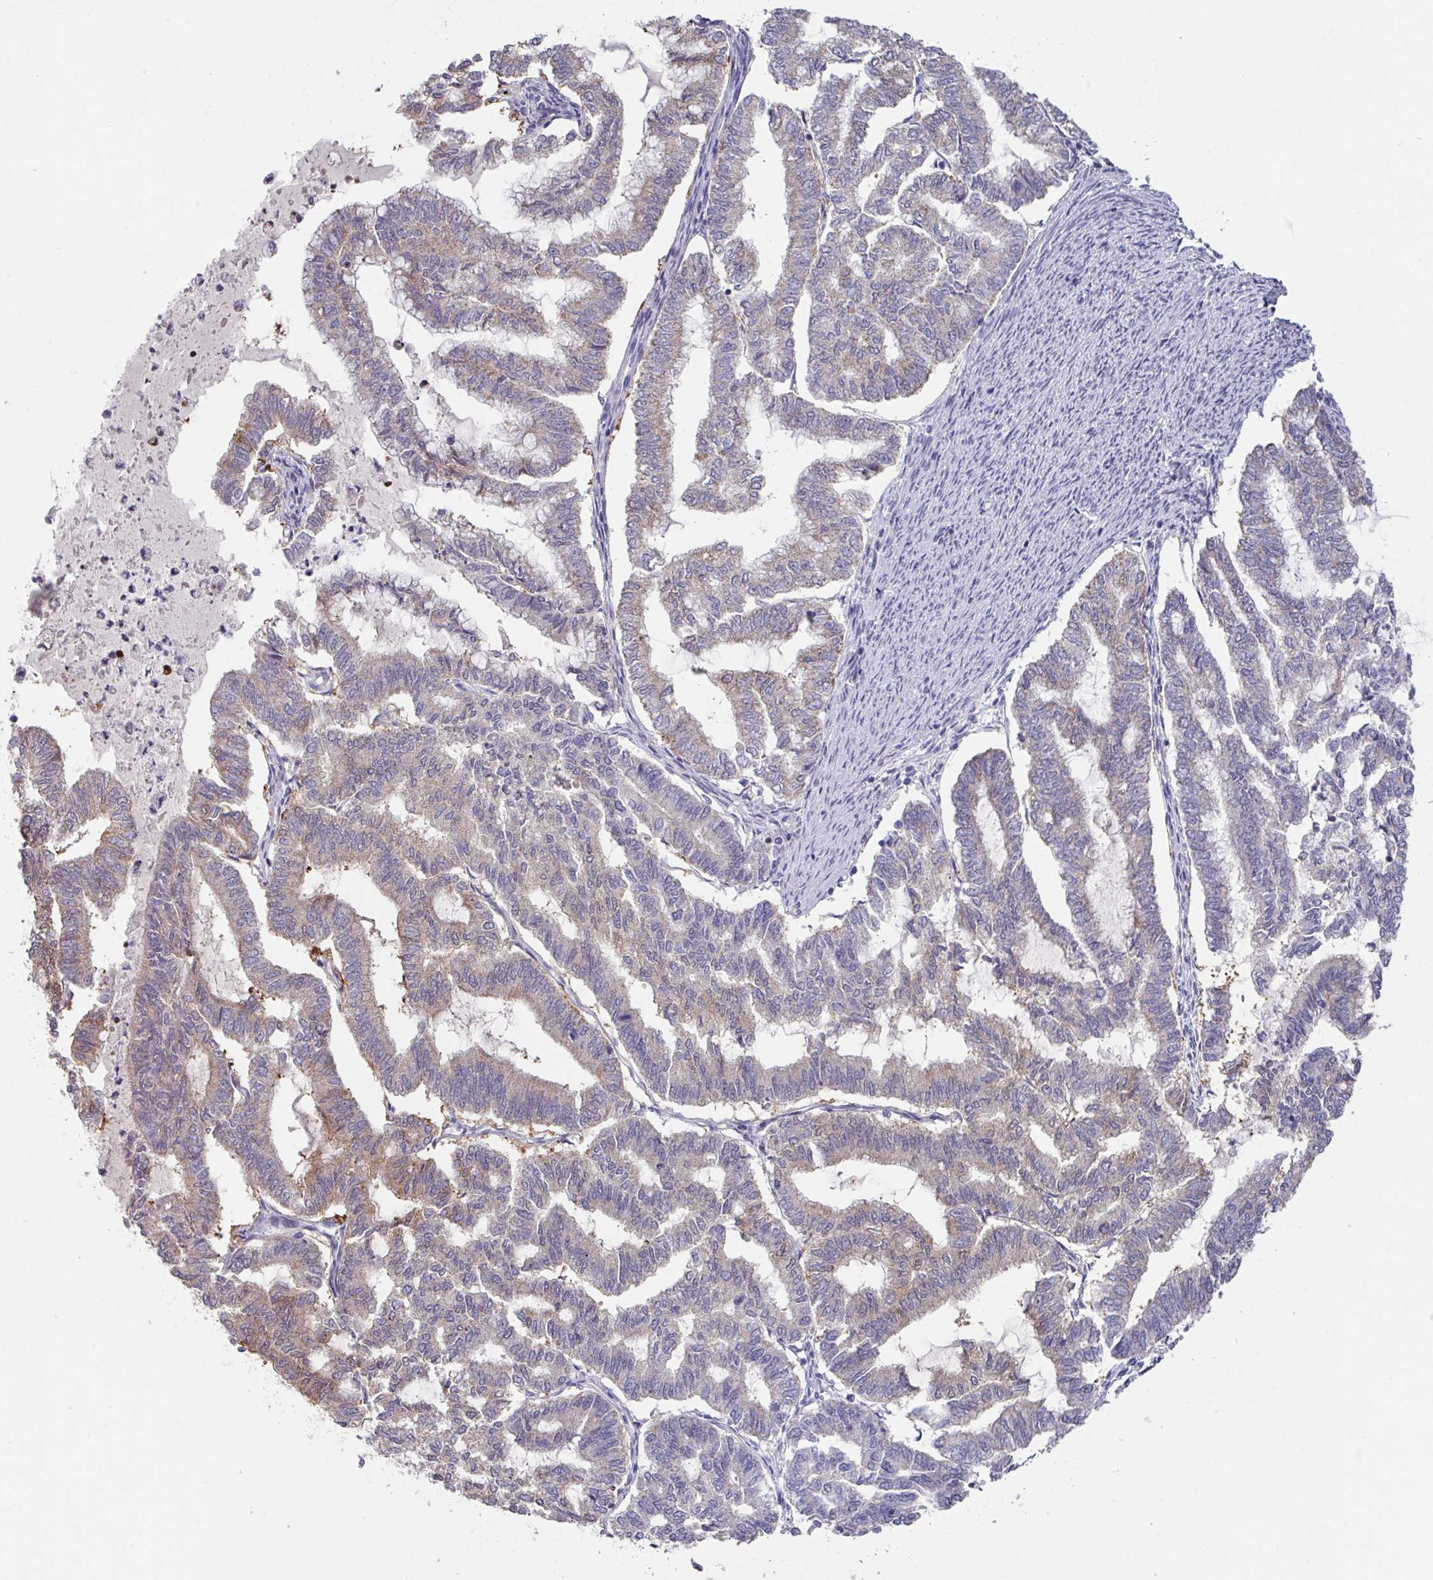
{"staining": {"intensity": "moderate", "quantity": "<25%", "location": "cytoplasmic/membranous,nuclear"}, "tissue": "endometrial cancer", "cell_type": "Tumor cells", "image_type": "cancer", "snomed": [{"axis": "morphology", "description": "Adenocarcinoma, NOS"}, {"axis": "topography", "description": "Endometrium"}], "caption": "A low amount of moderate cytoplasmic/membranous and nuclear expression is seen in about <25% of tumor cells in endometrial adenocarcinoma tissue.", "gene": "DEFB115", "patient": {"sex": "female", "age": 79}}